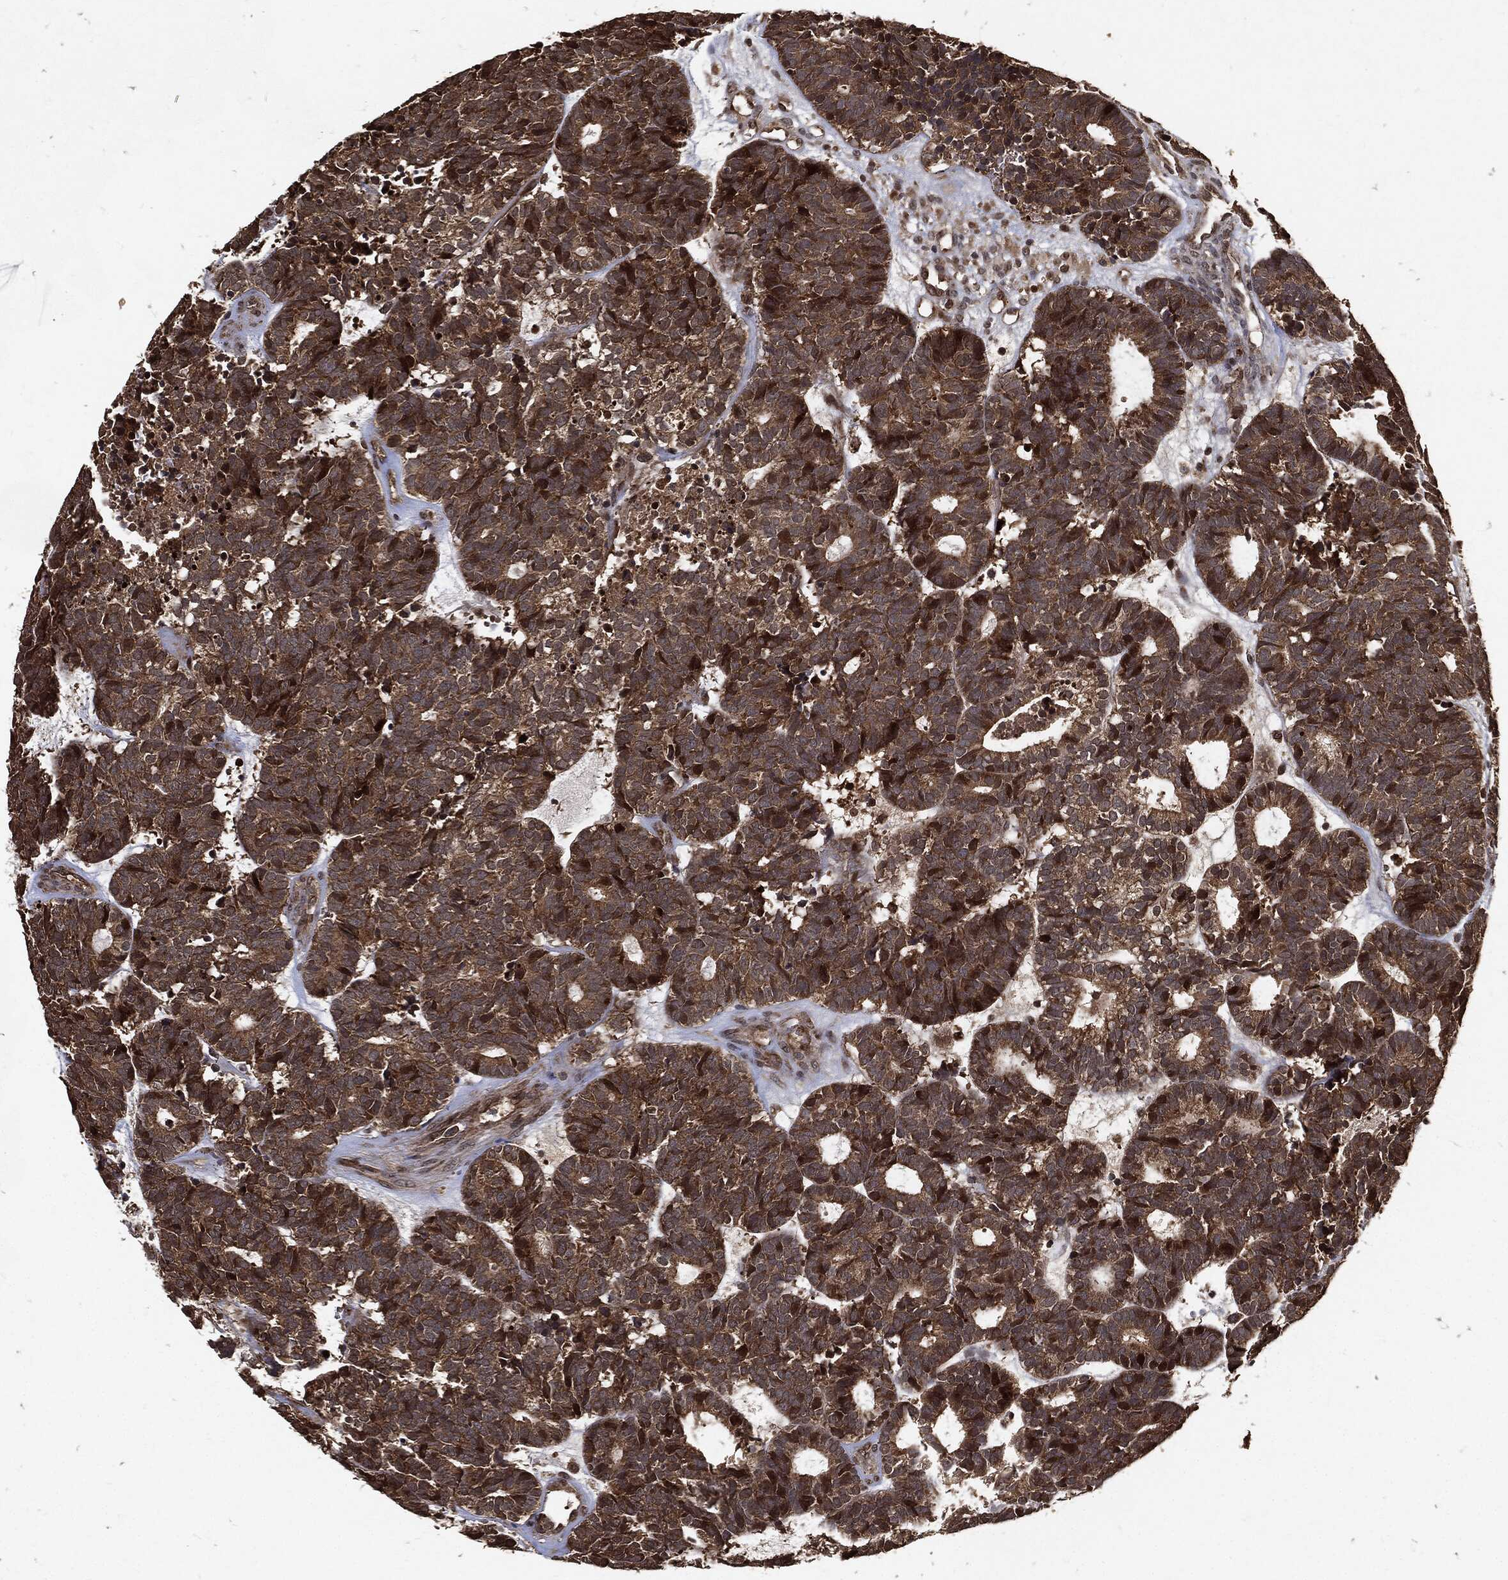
{"staining": {"intensity": "strong", "quantity": ">75%", "location": "cytoplasmic/membranous,nuclear"}, "tissue": "head and neck cancer", "cell_type": "Tumor cells", "image_type": "cancer", "snomed": [{"axis": "morphology", "description": "Adenocarcinoma, NOS"}, {"axis": "topography", "description": "Head-Neck"}], "caption": "Immunohistochemistry (IHC) staining of head and neck cancer (adenocarcinoma), which displays high levels of strong cytoplasmic/membranous and nuclear expression in approximately >75% of tumor cells indicating strong cytoplasmic/membranous and nuclear protein expression. The staining was performed using DAB (brown) for protein detection and nuclei were counterstained in hematoxylin (blue).", "gene": "ZNF226", "patient": {"sex": "female", "age": 81}}